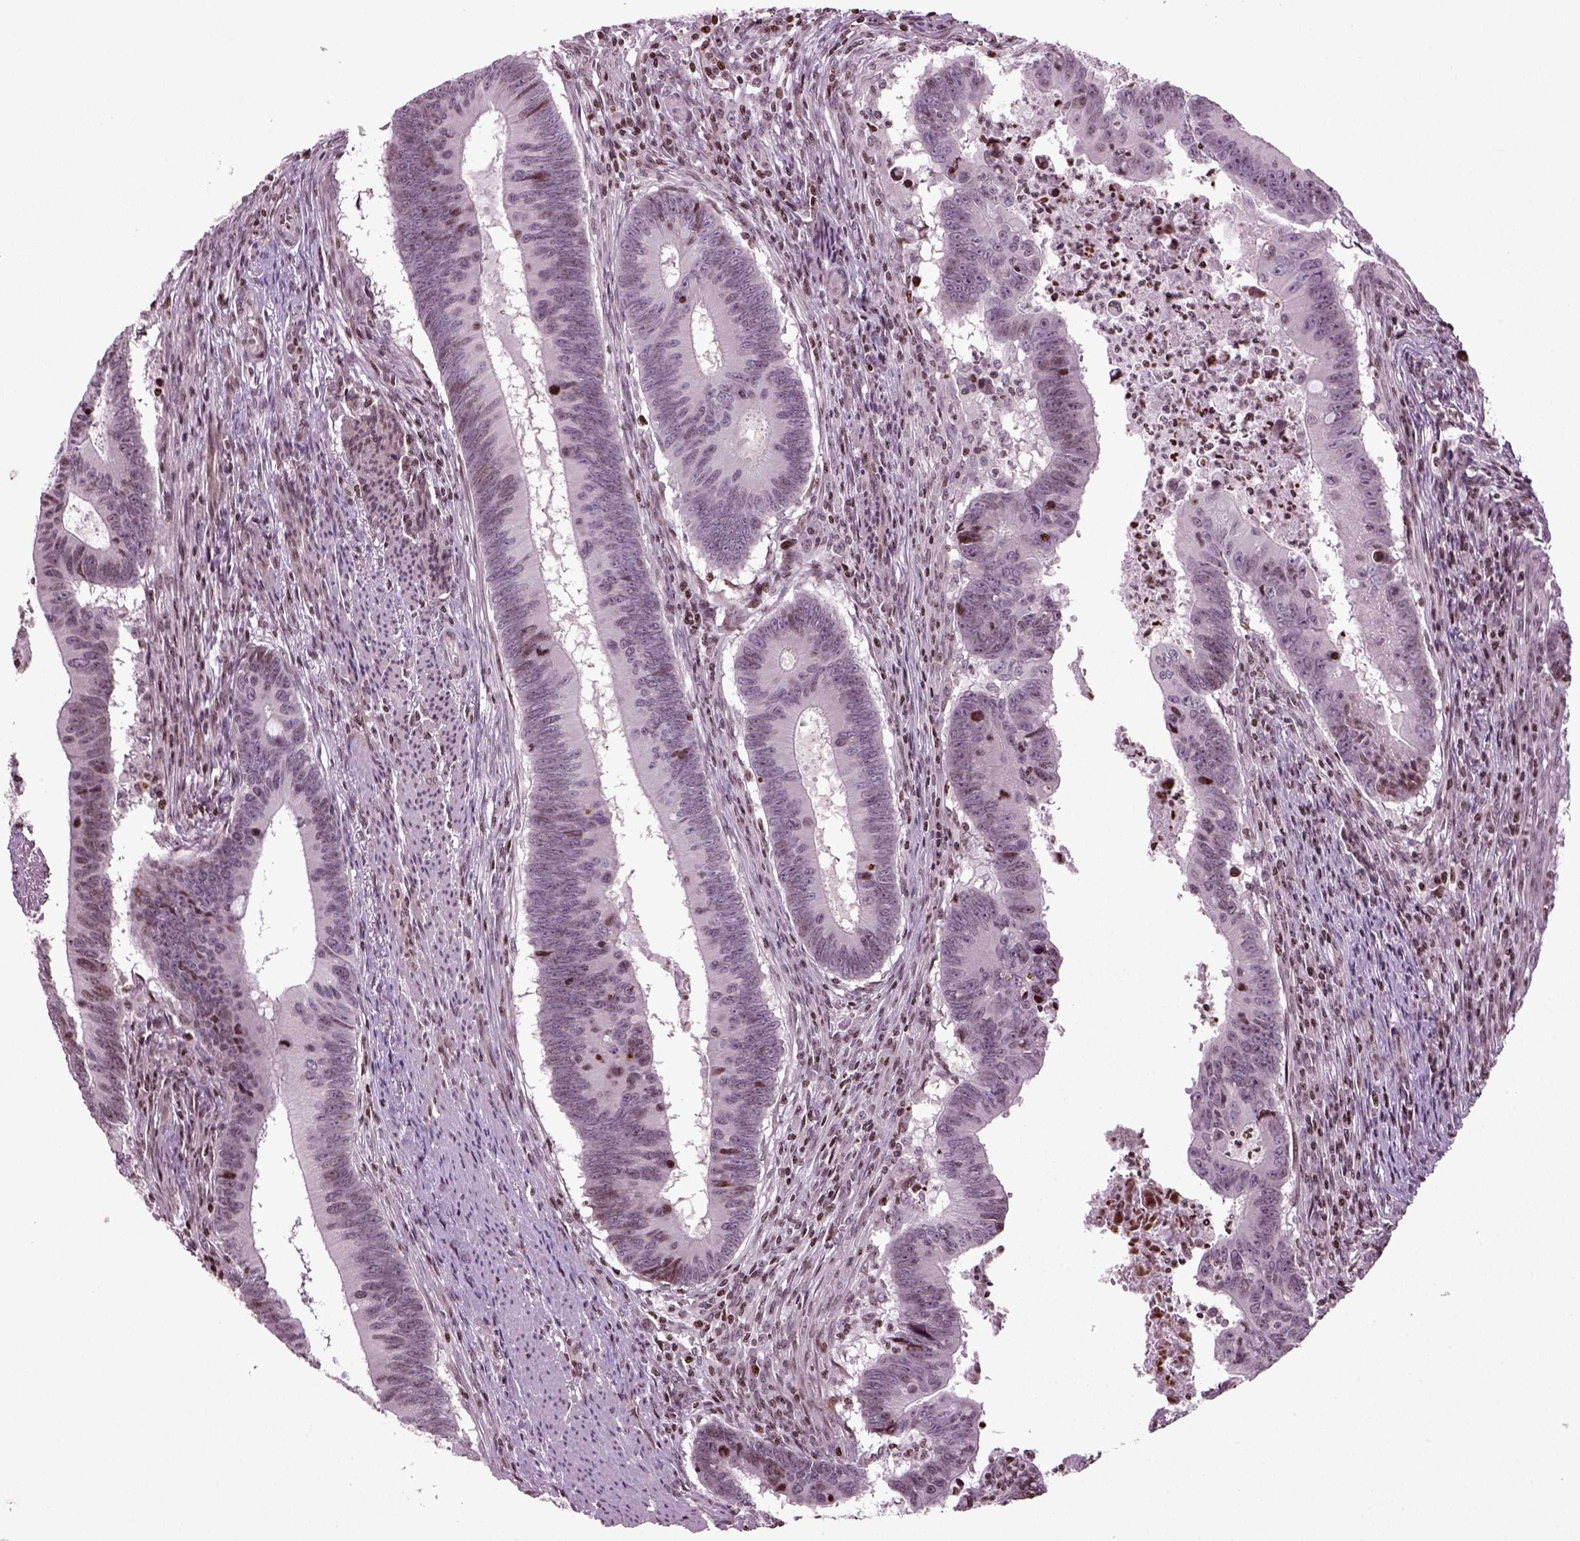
{"staining": {"intensity": "moderate", "quantity": "<25%", "location": "nuclear"}, "tissue": "colorectal cancer", "cell_type": "Tumor cells", "image_type": "cancer", "snomed": [{"axis": "morphology", "description": "Adenocarcinoma, NOS"}, {"axis": "topography", "description": "Colon"}], "caption": "About <25% of tumor cells in human colorectal cancer exhibit moderate nuclear protein expression as visualized by brown immunohistochemical staining.", "gene": "HEYL", "patient": {"sex": "female", "age": 87}}